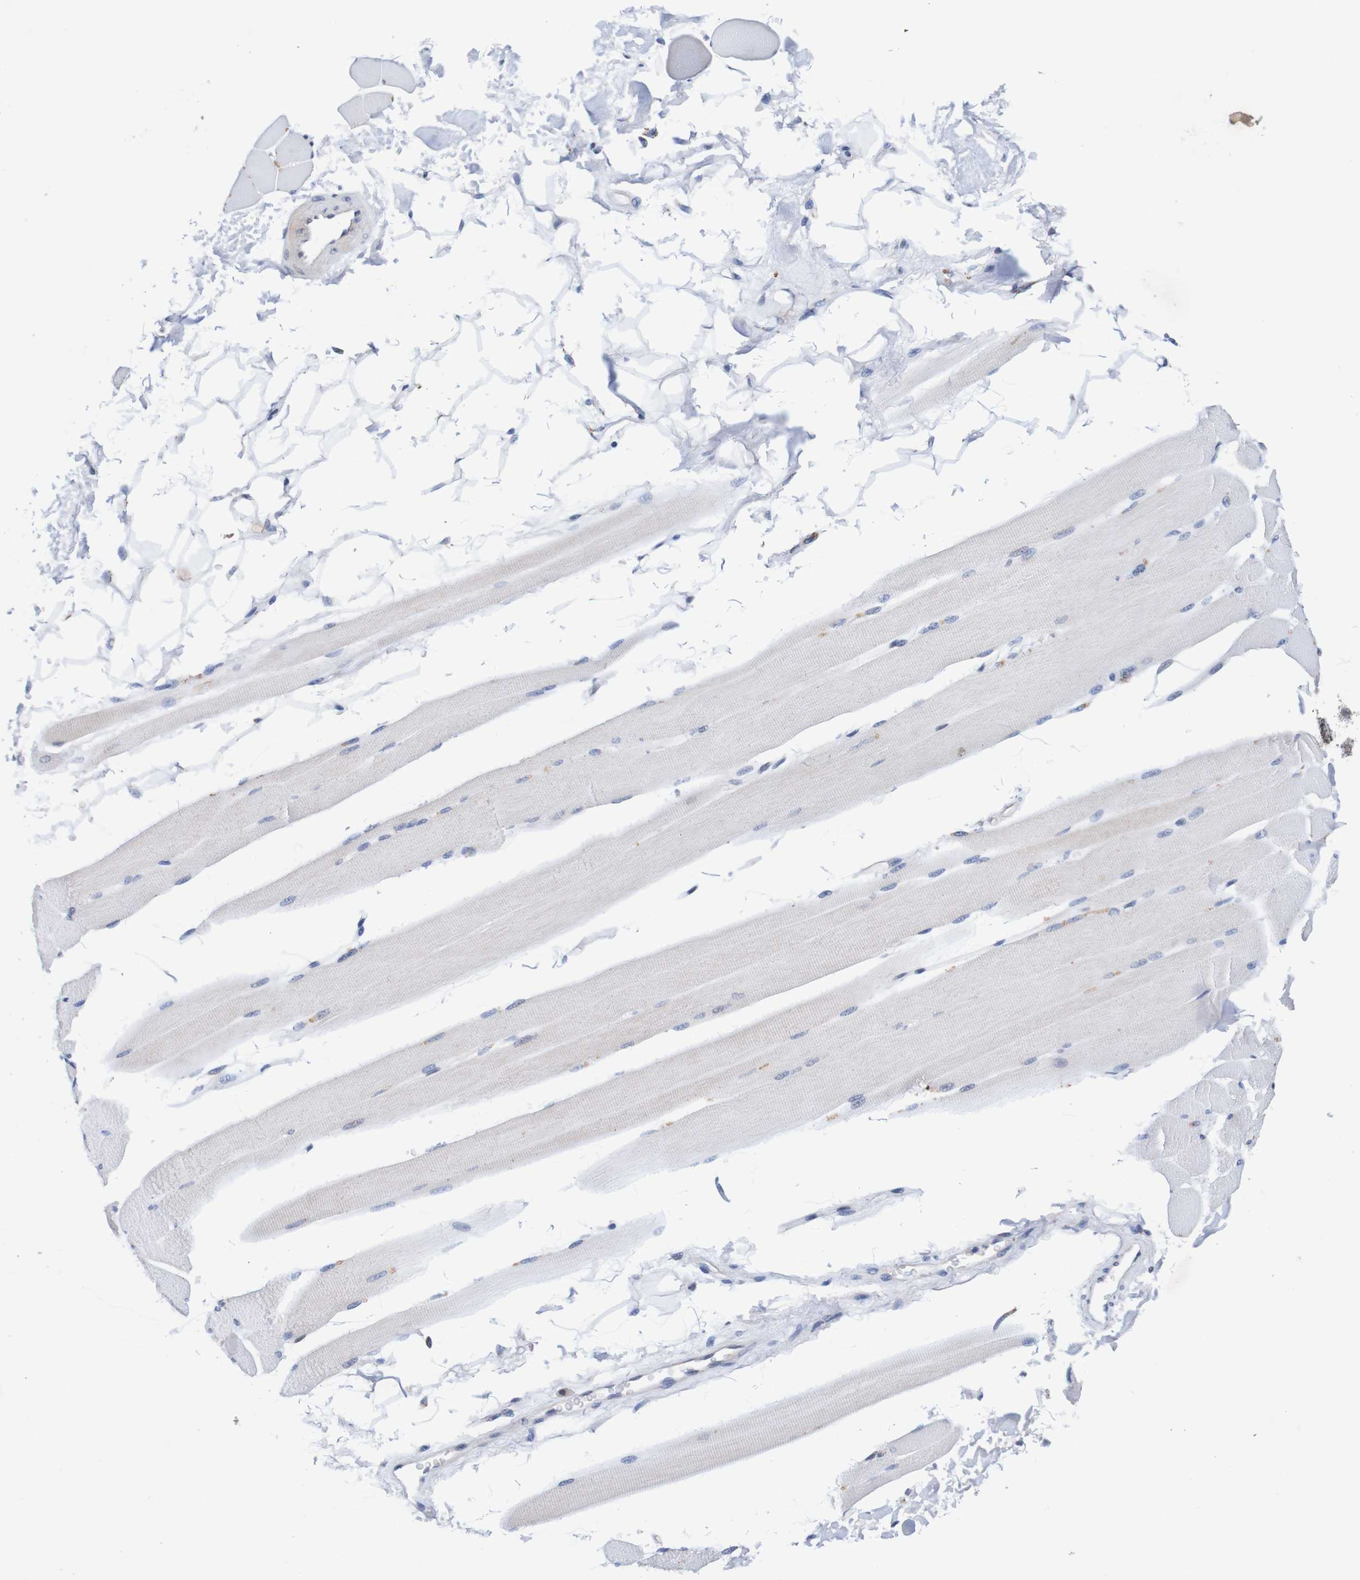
{"staining": {"intensity": "weak", "quantity": "<25%", "location": "cytoplasmic/membranous"}, "tissue": "skeletal muscle", "cell_type": "Myocytes", "image_type": "normal", "snomed": [{"axis": "morphology", "description": "Normal tissue, NOS"}, {"axis": "topography", "description": "Skeletal muscle"}, {"axis": "topography", "description": "Peripheral nerve tissue"}], "caption": "Immunohistochemical staining of normal skeletal muscle displays no significant positivity in myocytes. (Stains: DAB immunohistochemistry with hematoxylin counter stain, Microscopy: brightfield microscopy at high magnification).", "gene": "CPED1", "patient": {"sex": "female", "age": 84}}